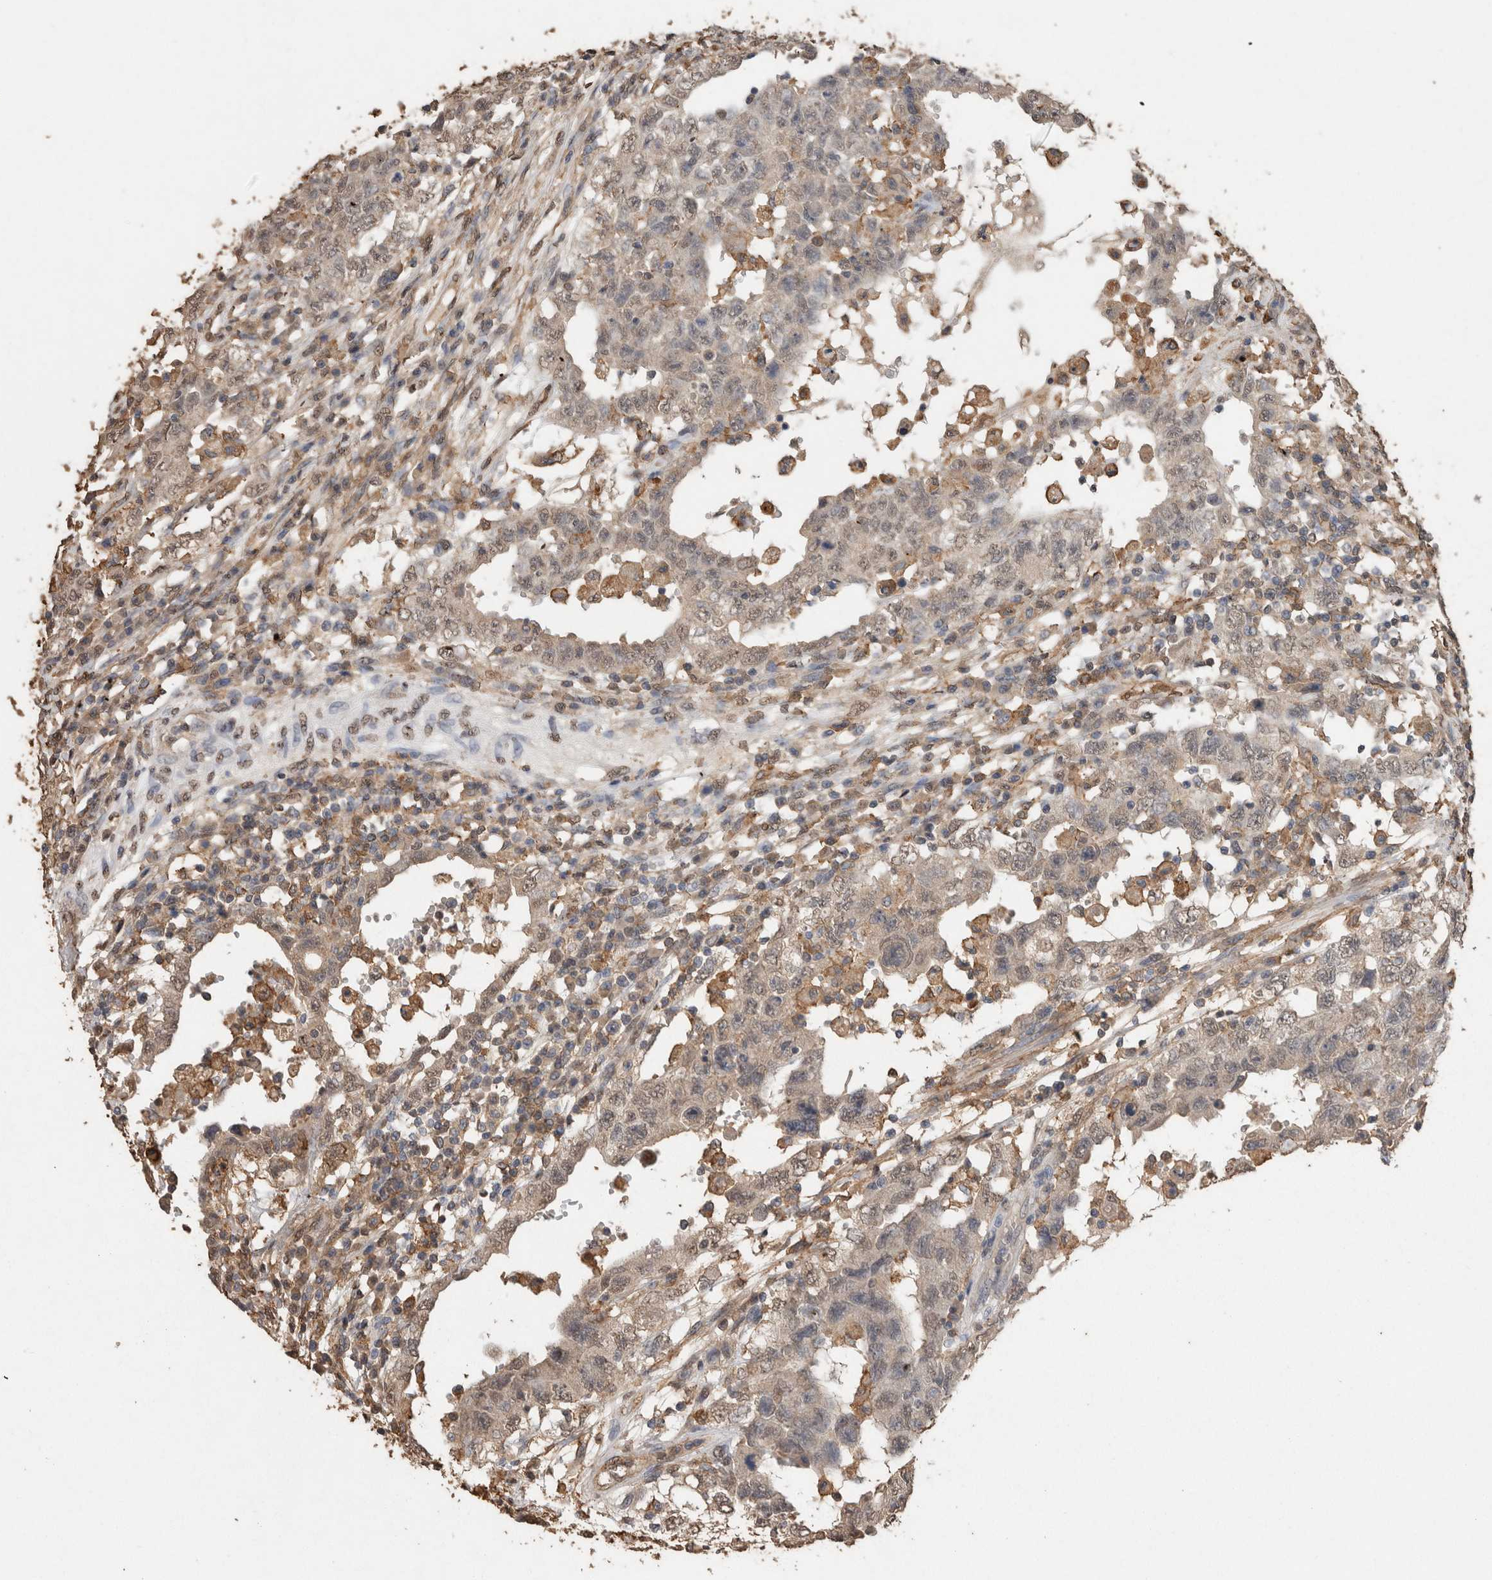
{"staining": {"intensity": "weak", "quantity": ">75%", "location": "cytoplasmic/membranous"}, "tissue": "testis cancer", "cell_type": "Tumor cells", "image_type": "cancer", "snomed": [{"axis": "morphology", "description": "Carcinoma, Embryonal, NOS"}, {"axis": "topography", "description": "Testis"}], "caption": "Immunohistochemistry histopathology image of embryonal carcinoma (testis) stained for a protein (brown), which displays low levels of weak cytoplasmic/membranous positivity in about >75% of tumor cells.", "gene": "S100A10", "patient": {"sex": "male", "age": 26}}